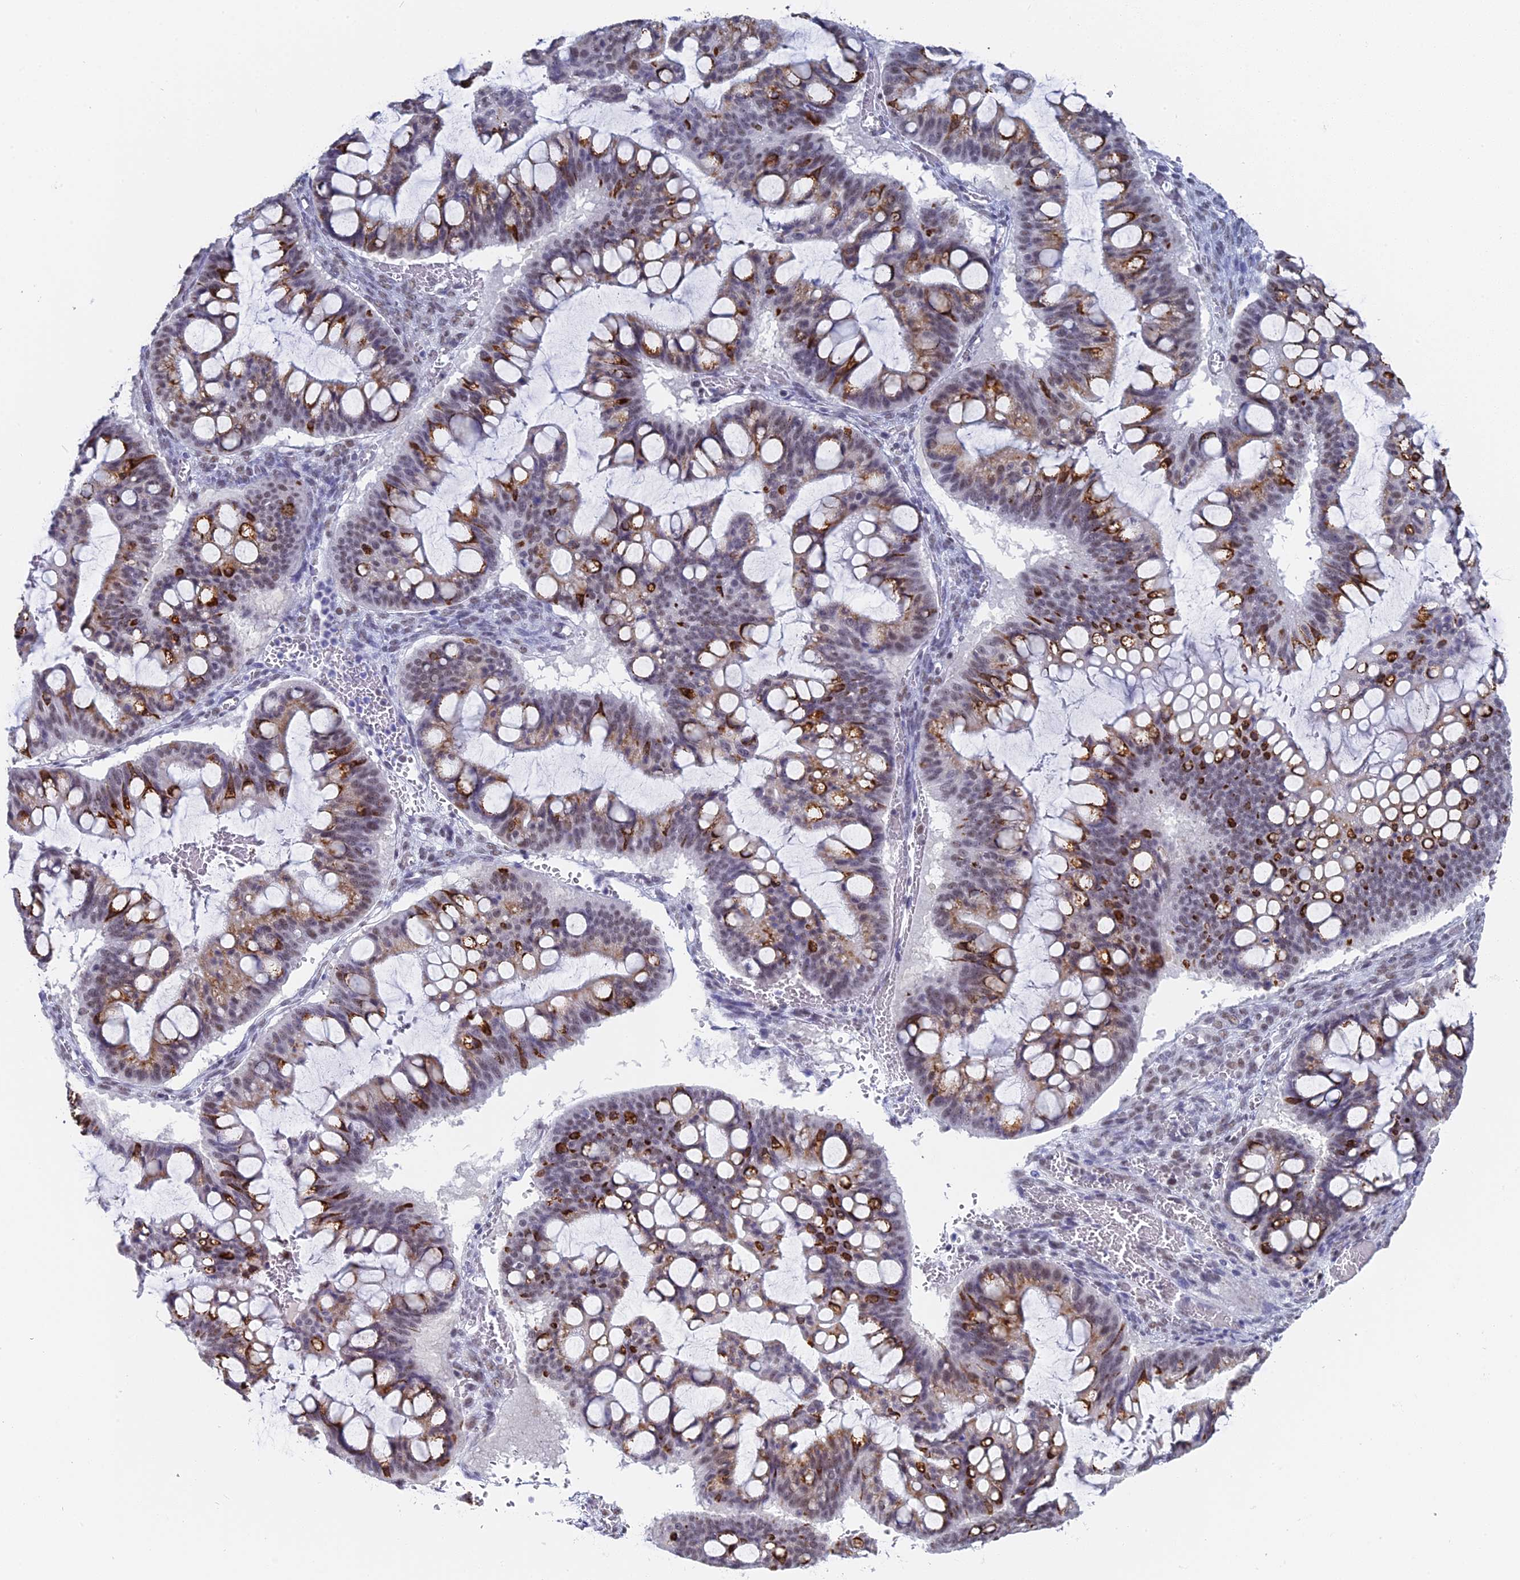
{"staining": {"intensity": "moderate", "quantity": "25%-75%", "location": "cytoplasmic/membranous,nuclear"}, "tissue": "ovarian cancer", "cell_type": "Tumor cells", "image_type": "cancer", "snomed": [{"axis": "morphology", "description": "Cystadenocarcinoma, mucinous, NOS"}, {"axis": "topography", "description": "Ovary"}], "caption": "Protein analysis of ovarian mucinous cystadenocarcinoma tissue shows moderate cytoplasmic/membranous and nuclear expression in about 25%-75% of tumor cells.", "gene": "CD2BP2", "patient": {"sex": "female", "age": 73}}